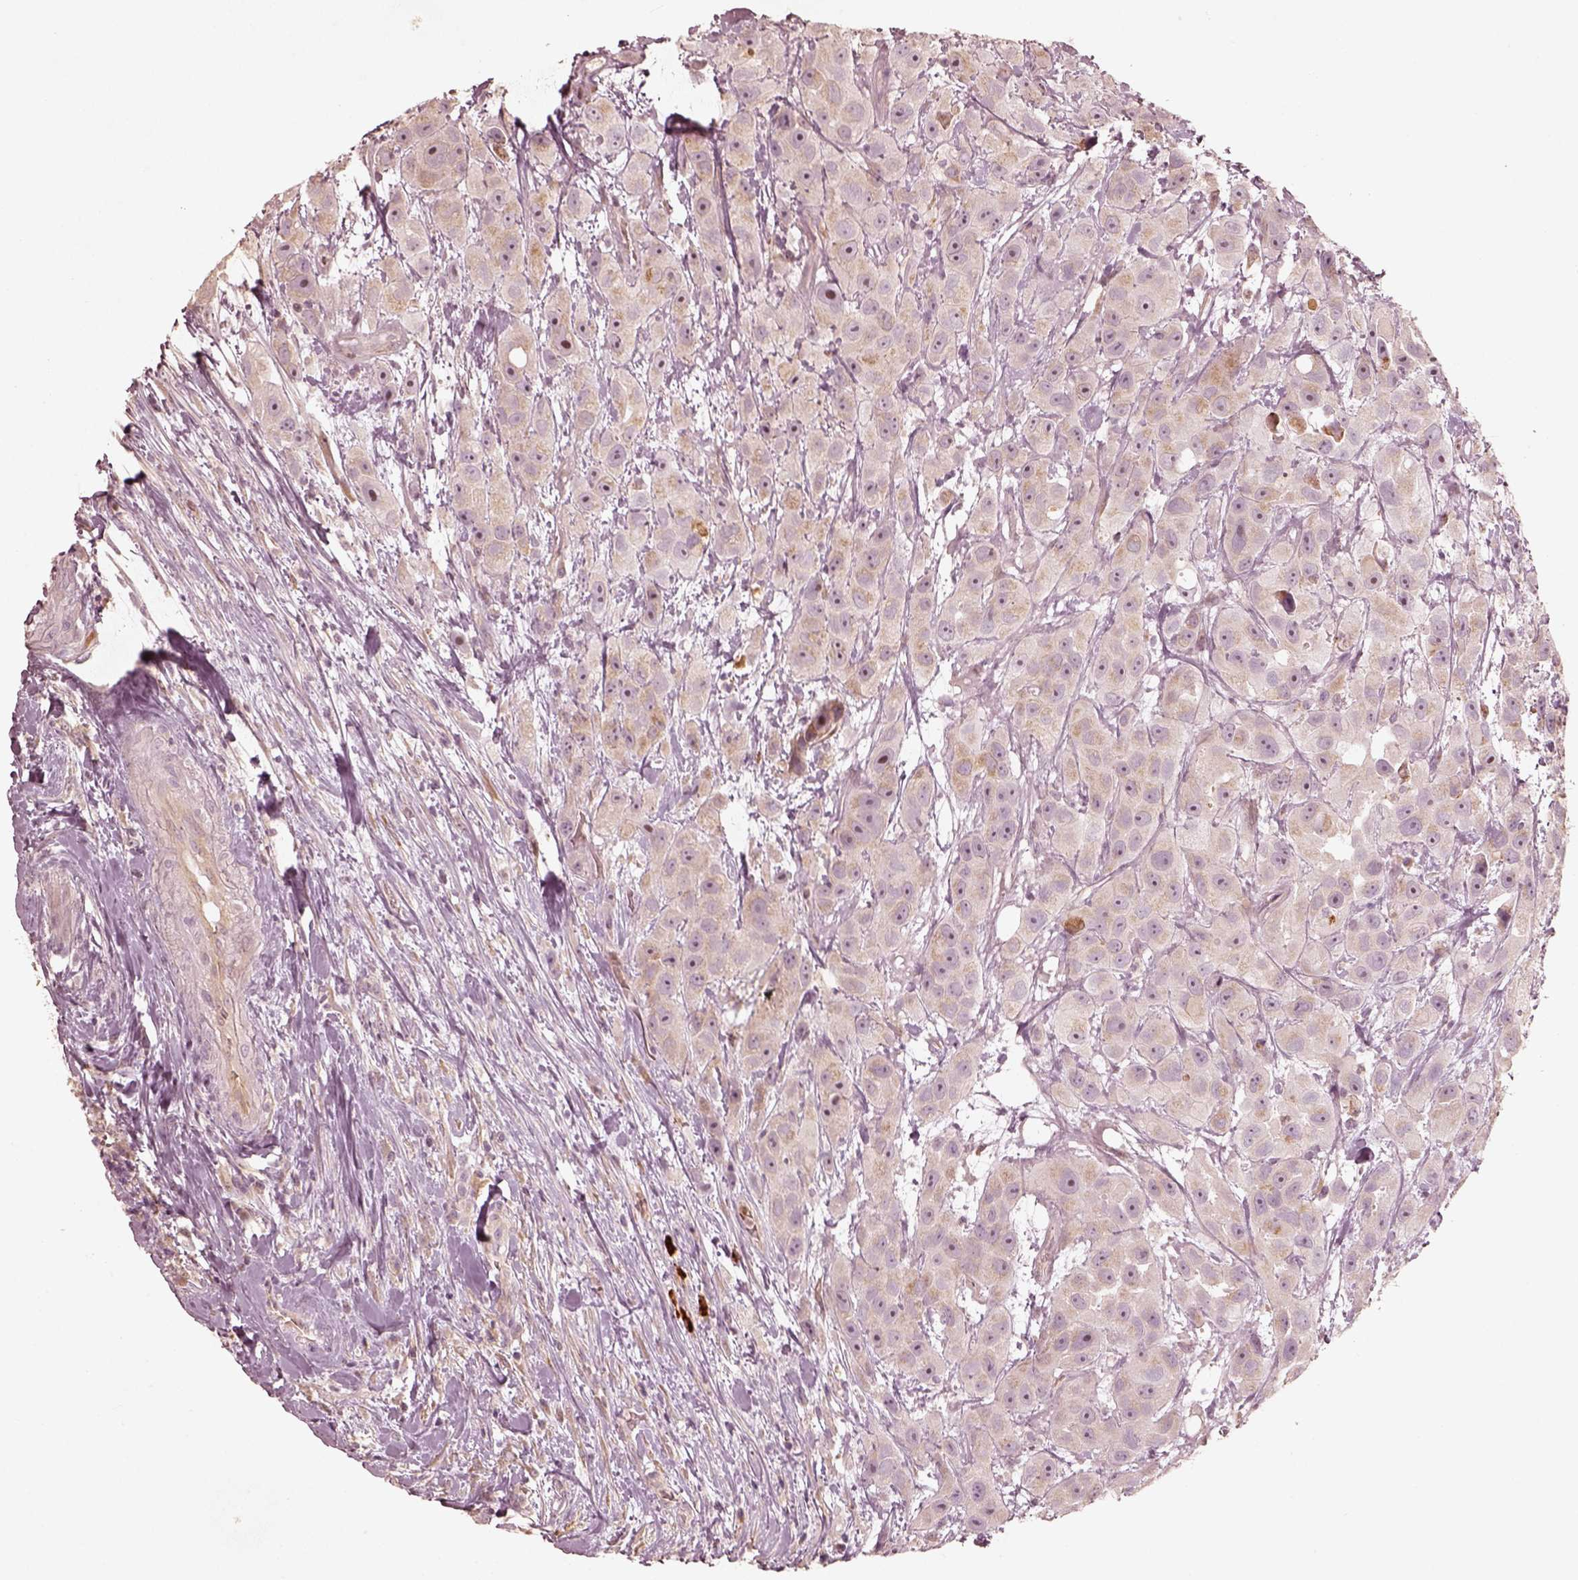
{"staining": {"intensity": "moderate", "quantity": ">75%", "location": "cytoplasmic/membranous"}, "tissue": "urothelial cancer", "cell_type": "Tumor cells", "image_type": "cancer", "snomed": [{"axis": "morphology", "description": "Urothelial carcinoma, High grade"}, {"axis": "topography", "description": "Urinary bladder"}], "caption": "Urothelial cancer tissue reveals moderate cytoplasmic/membranous positivity in approximately >75% of tumor cells The protein of interest is shown in brown color, while the nuclei are stained blue.", "gene": "WLS", "patient": {"sex": "male", "age": 79}}